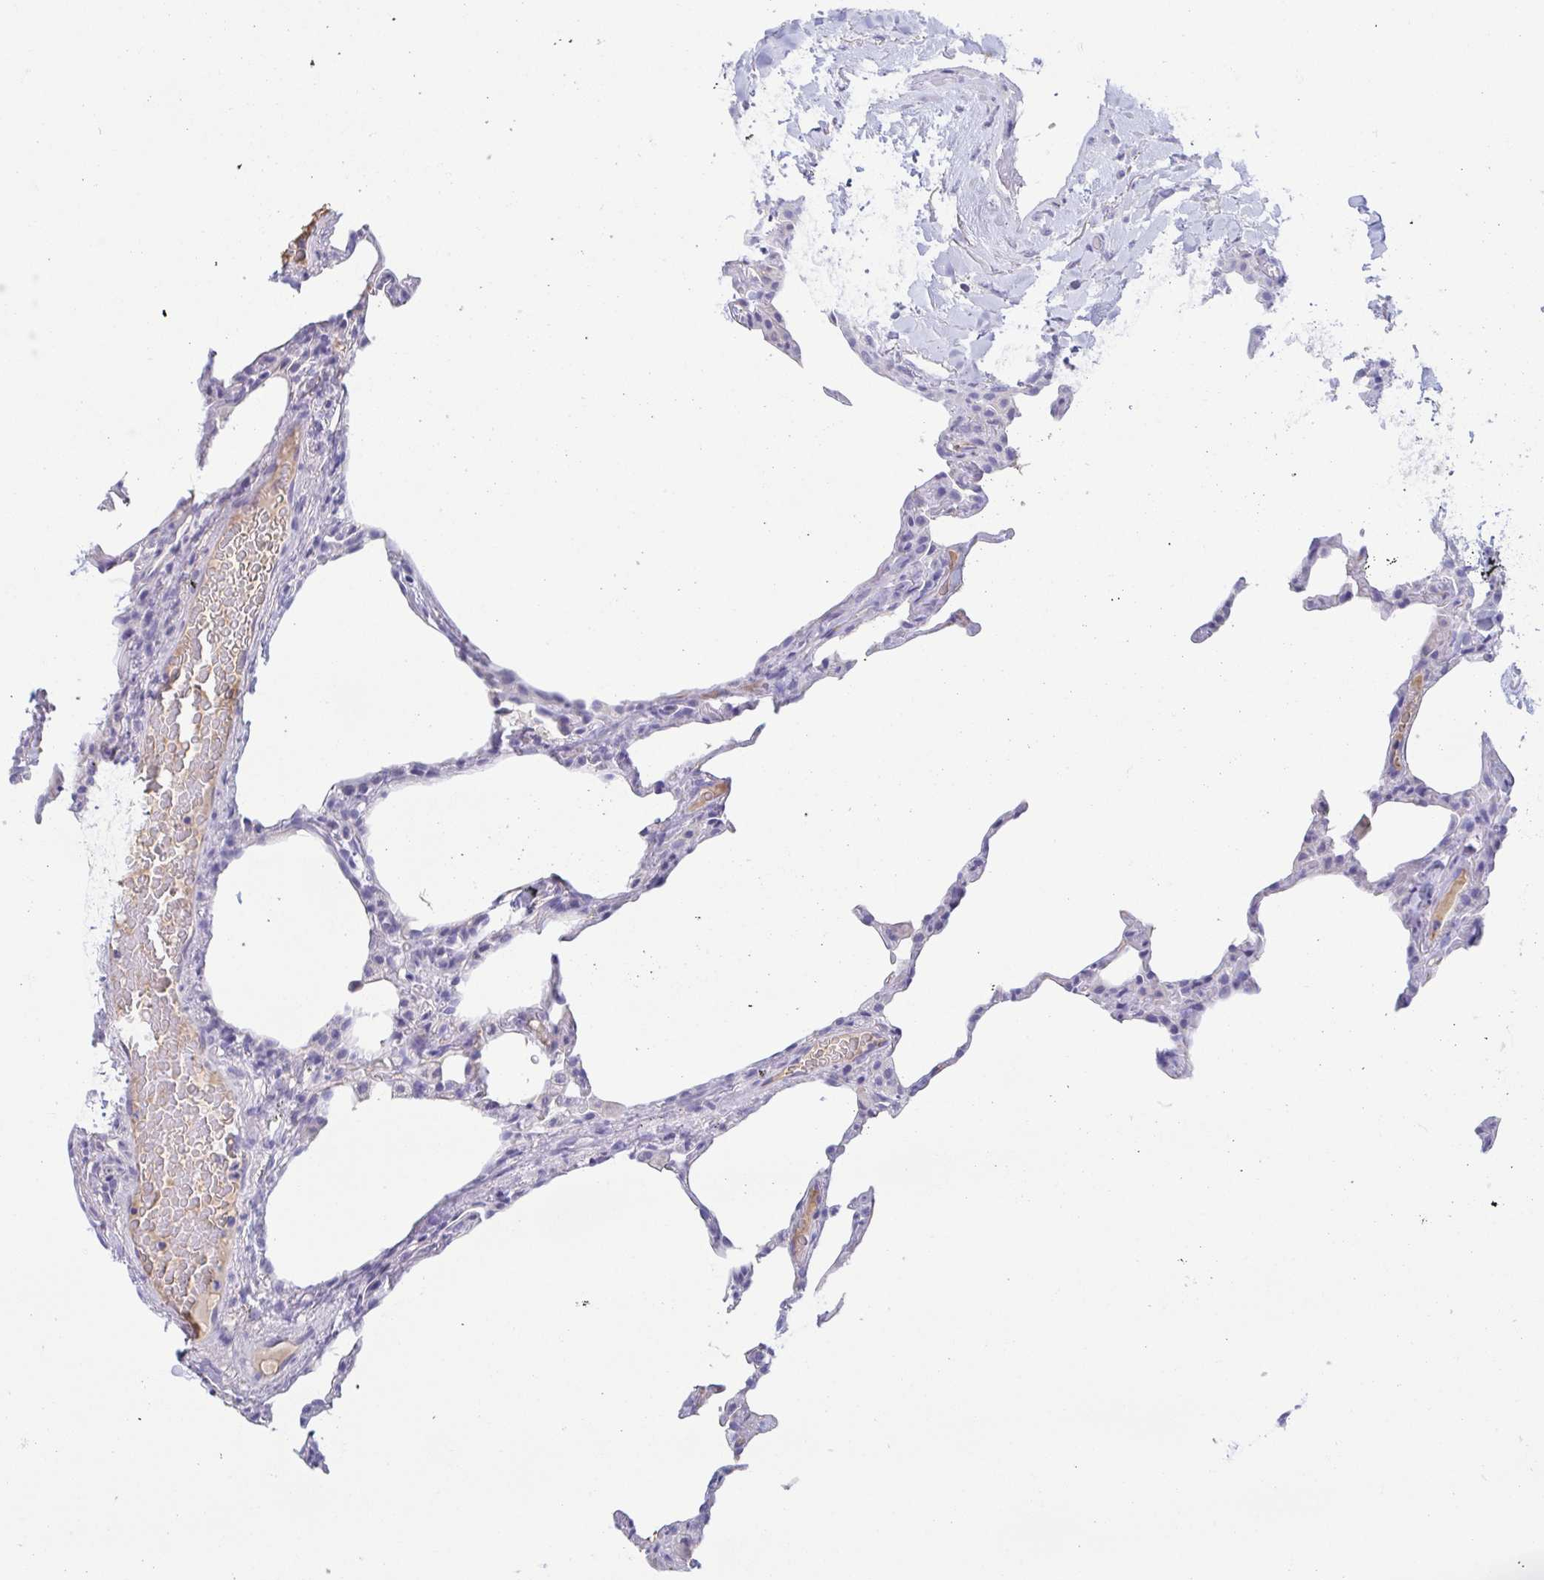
{"staining": {"intensity": "negative", "quantity": "none", "location": "none"}, "tissue": "lung", "cell_type": "Alveolar cells", "image_type": "normal", "snomed": [{"axis": "morphology", "description": "Normal tissue, NOS"}, {"axis": "topography", "description": "Lung"}], "caption": "Immunohistochemistry image of benign lung stained for a protein (brown), which exhibits no staining in alveolar cells.", "gene": "TREH", "patient": {"sex": "female", "age": 57}}